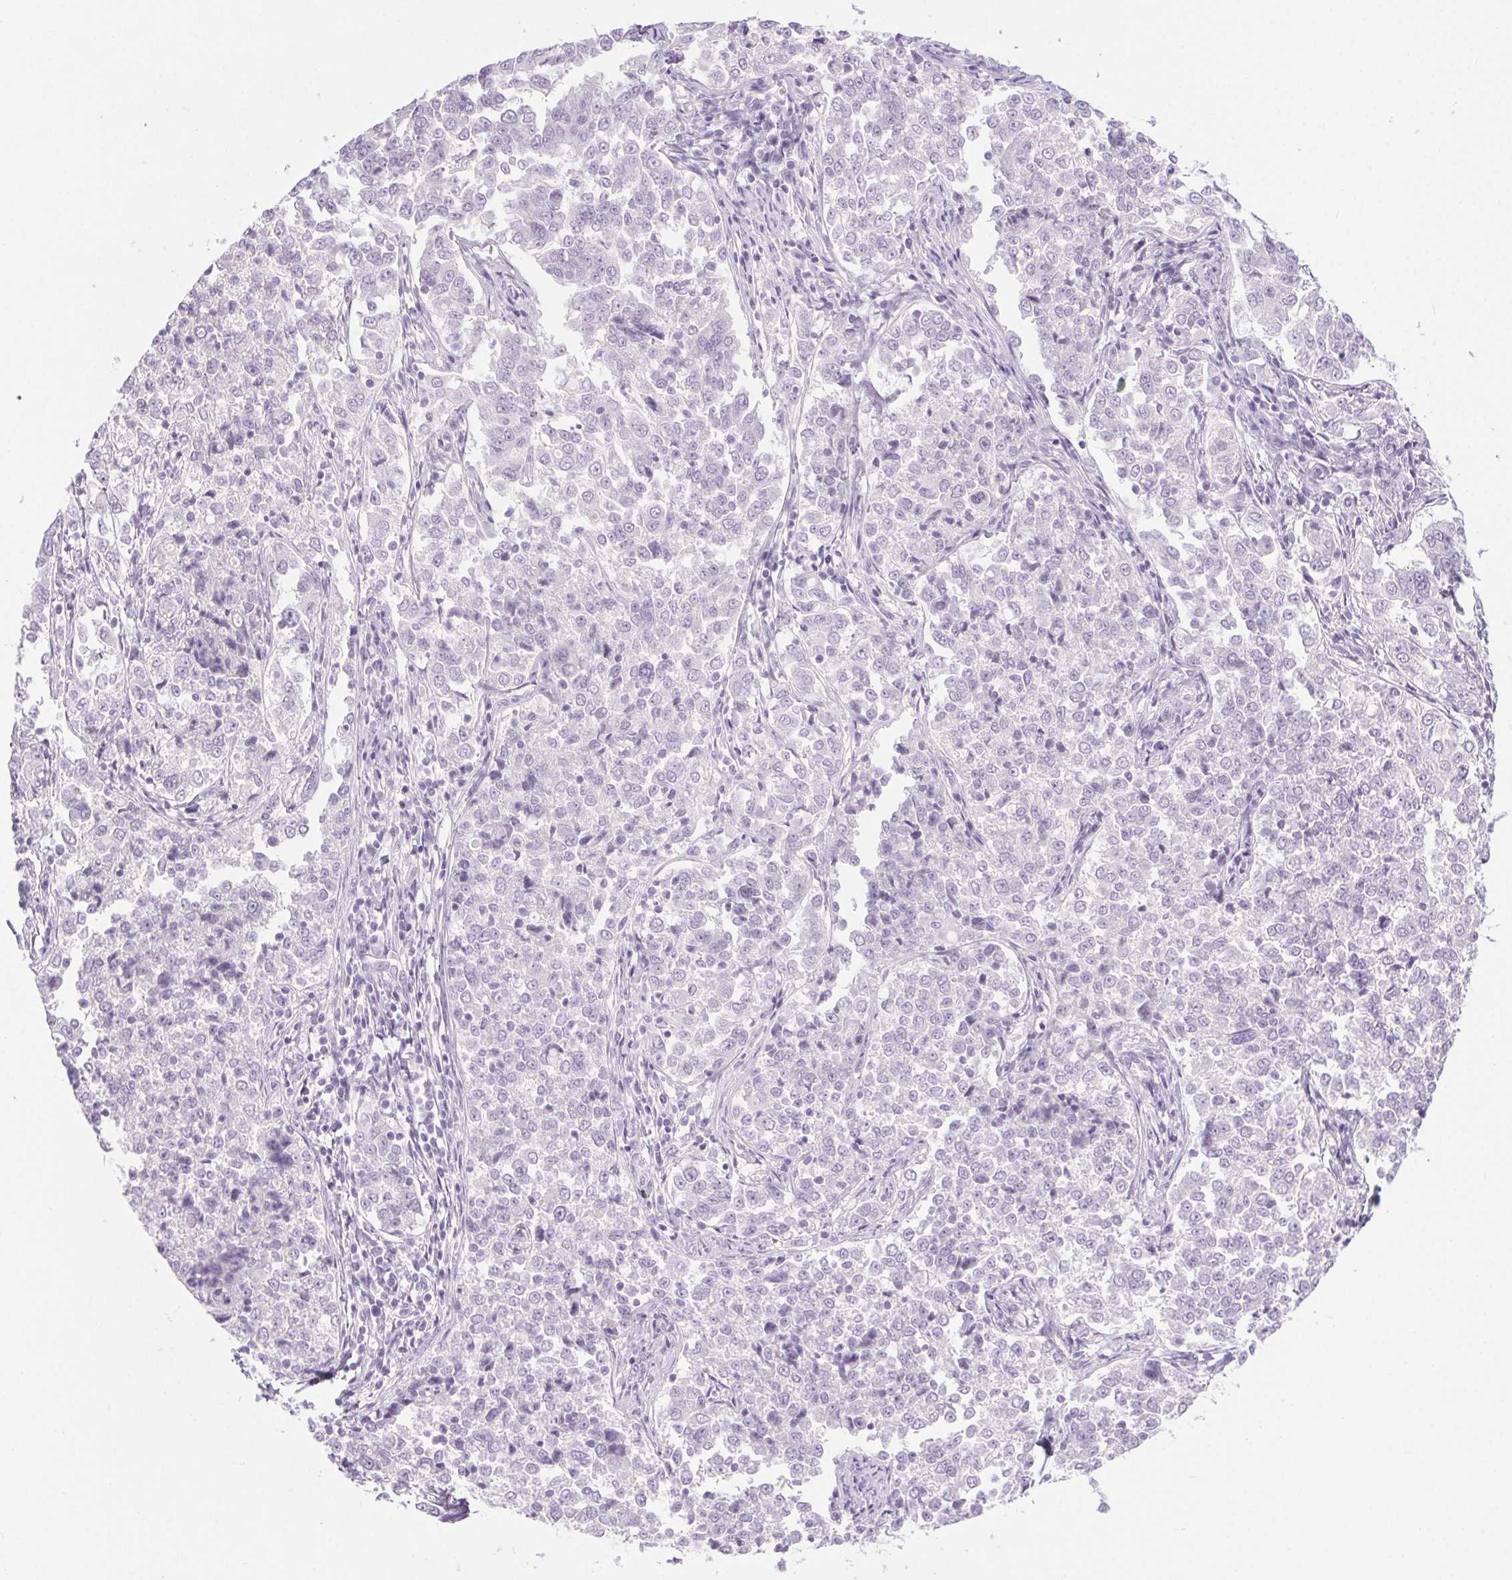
{"staining": {"intensity": "negative", "quantity": "none", "location": "none"}, "tissue": "endometrial cancer", "cell_type": "Tumor cells", "image_type": "cancer", "snomed": [{"axis": "morphology", "description": "Adenocarcinoma, NOS"}, {"axis": "topography", "description": "Endometrium"}], "caption": "Tumor cells show no significant staining in endometrial cancer. The staining was performed using DAB to visualize the protein expression in brown, while the nuclei were stained in blue with hematoxylin (Magnification: 20x).", "gene": "LRP2", "patient": {"sex": "female", "age": 43}}